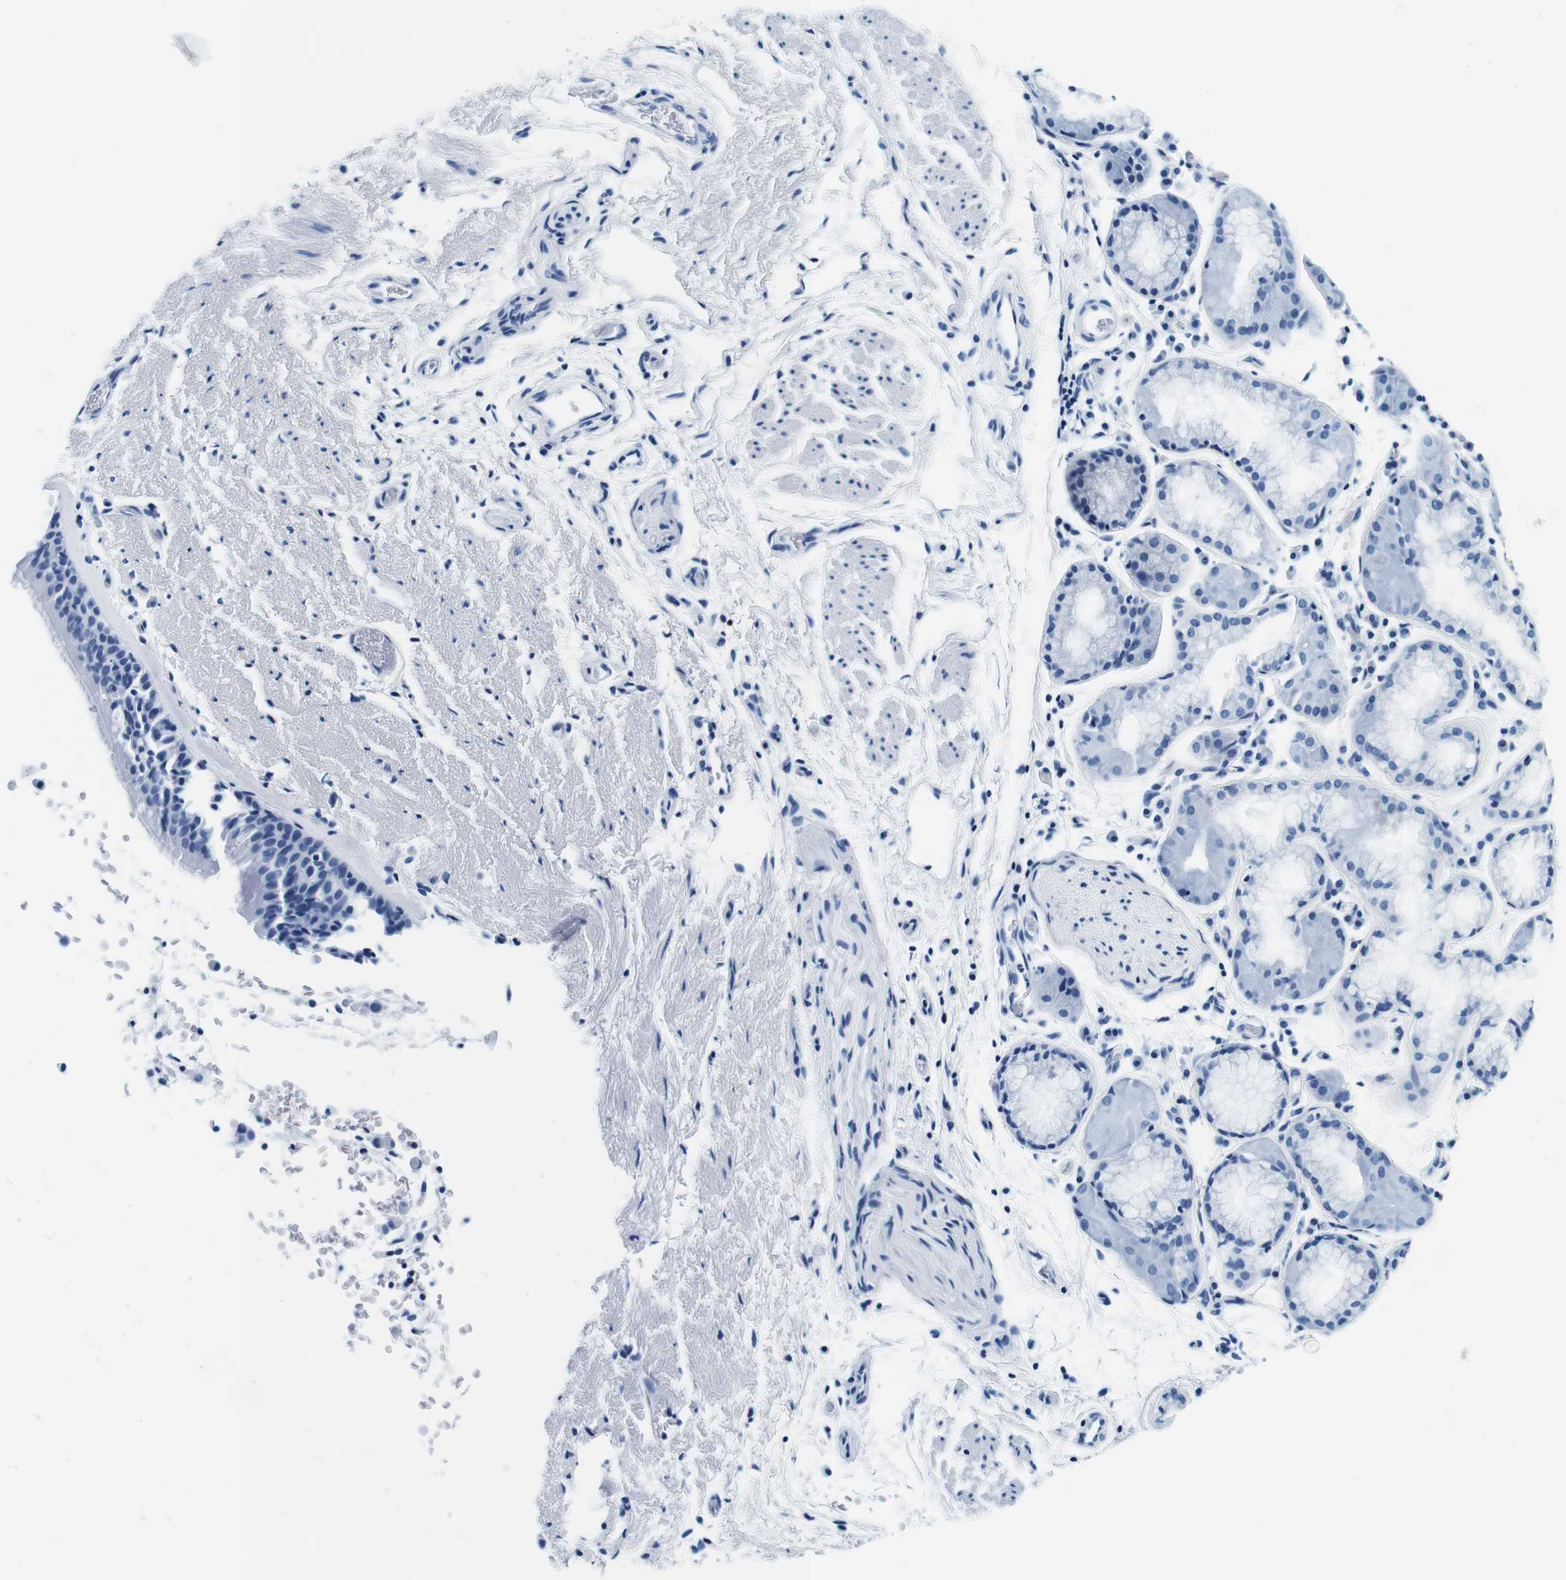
{"staining": {"intensity": "negative", "quantity": "none", "location": "none"}, "tissue": "bronchus", "cell_type": "Respiratory epithelial cells", "image_type": "normal", "snomed": [{"axis": "morphology", "description": "Normal tissue, NOS"}, {"axis": "topography", "description": "Bronchus"}], "caption": "An IHC micrograph of normal bronchus is shown. There is no staining in respiratory epithelial cells of bronchus.", "gene": "ELANE", "patient": {"sex": "female", "age": 54}}